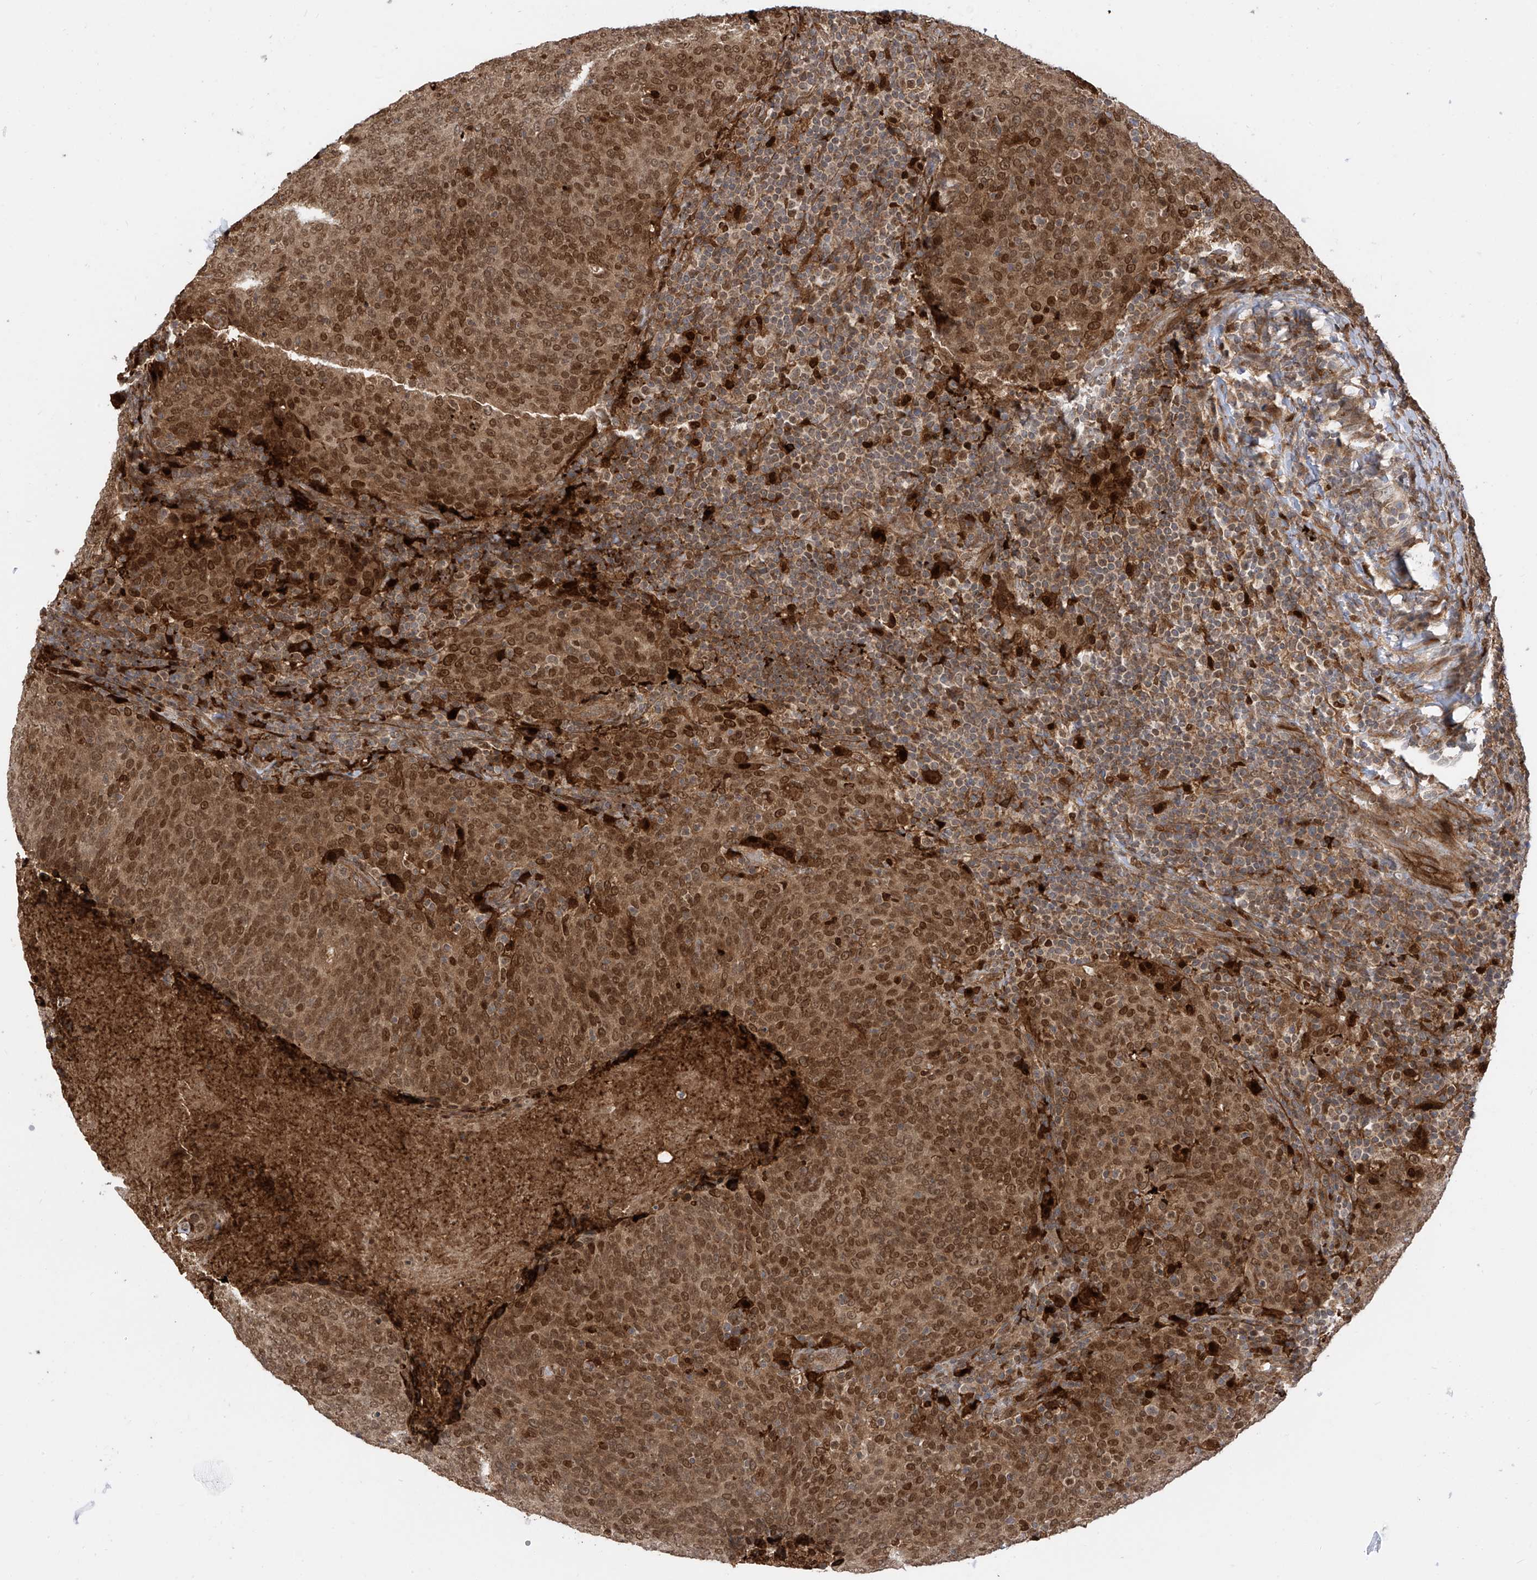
{"staining": {"intensity": "moderate", "quantity": ">75%", "location": "cytoplasmic/membranous,nuclear"}, "tissue": "head and neck cancer", "cell_type": "Tumor cells", "image_type": "cancer", "snomed": [{"axis": "morphology", "description": "Squamous cell carcinoma, NOS"}, {"axis": "morphology", "description": "Squamous cell carcinoma, metastatic, NOS"}, {"axis": "topography", "description": "Lymph node"}, {"axis": "topography", "description": "Head-Neck"}], "caption": "Immunohistochemistry of human head and neck cancer (squamous cell carcinoma) demonstrates medium levels of moderate cytoplasmic/membranous and nuclear staining in about >75% of tumor cells.", "gene": "ATAD2B", "patient": {"sex": "male", "age": 62}}